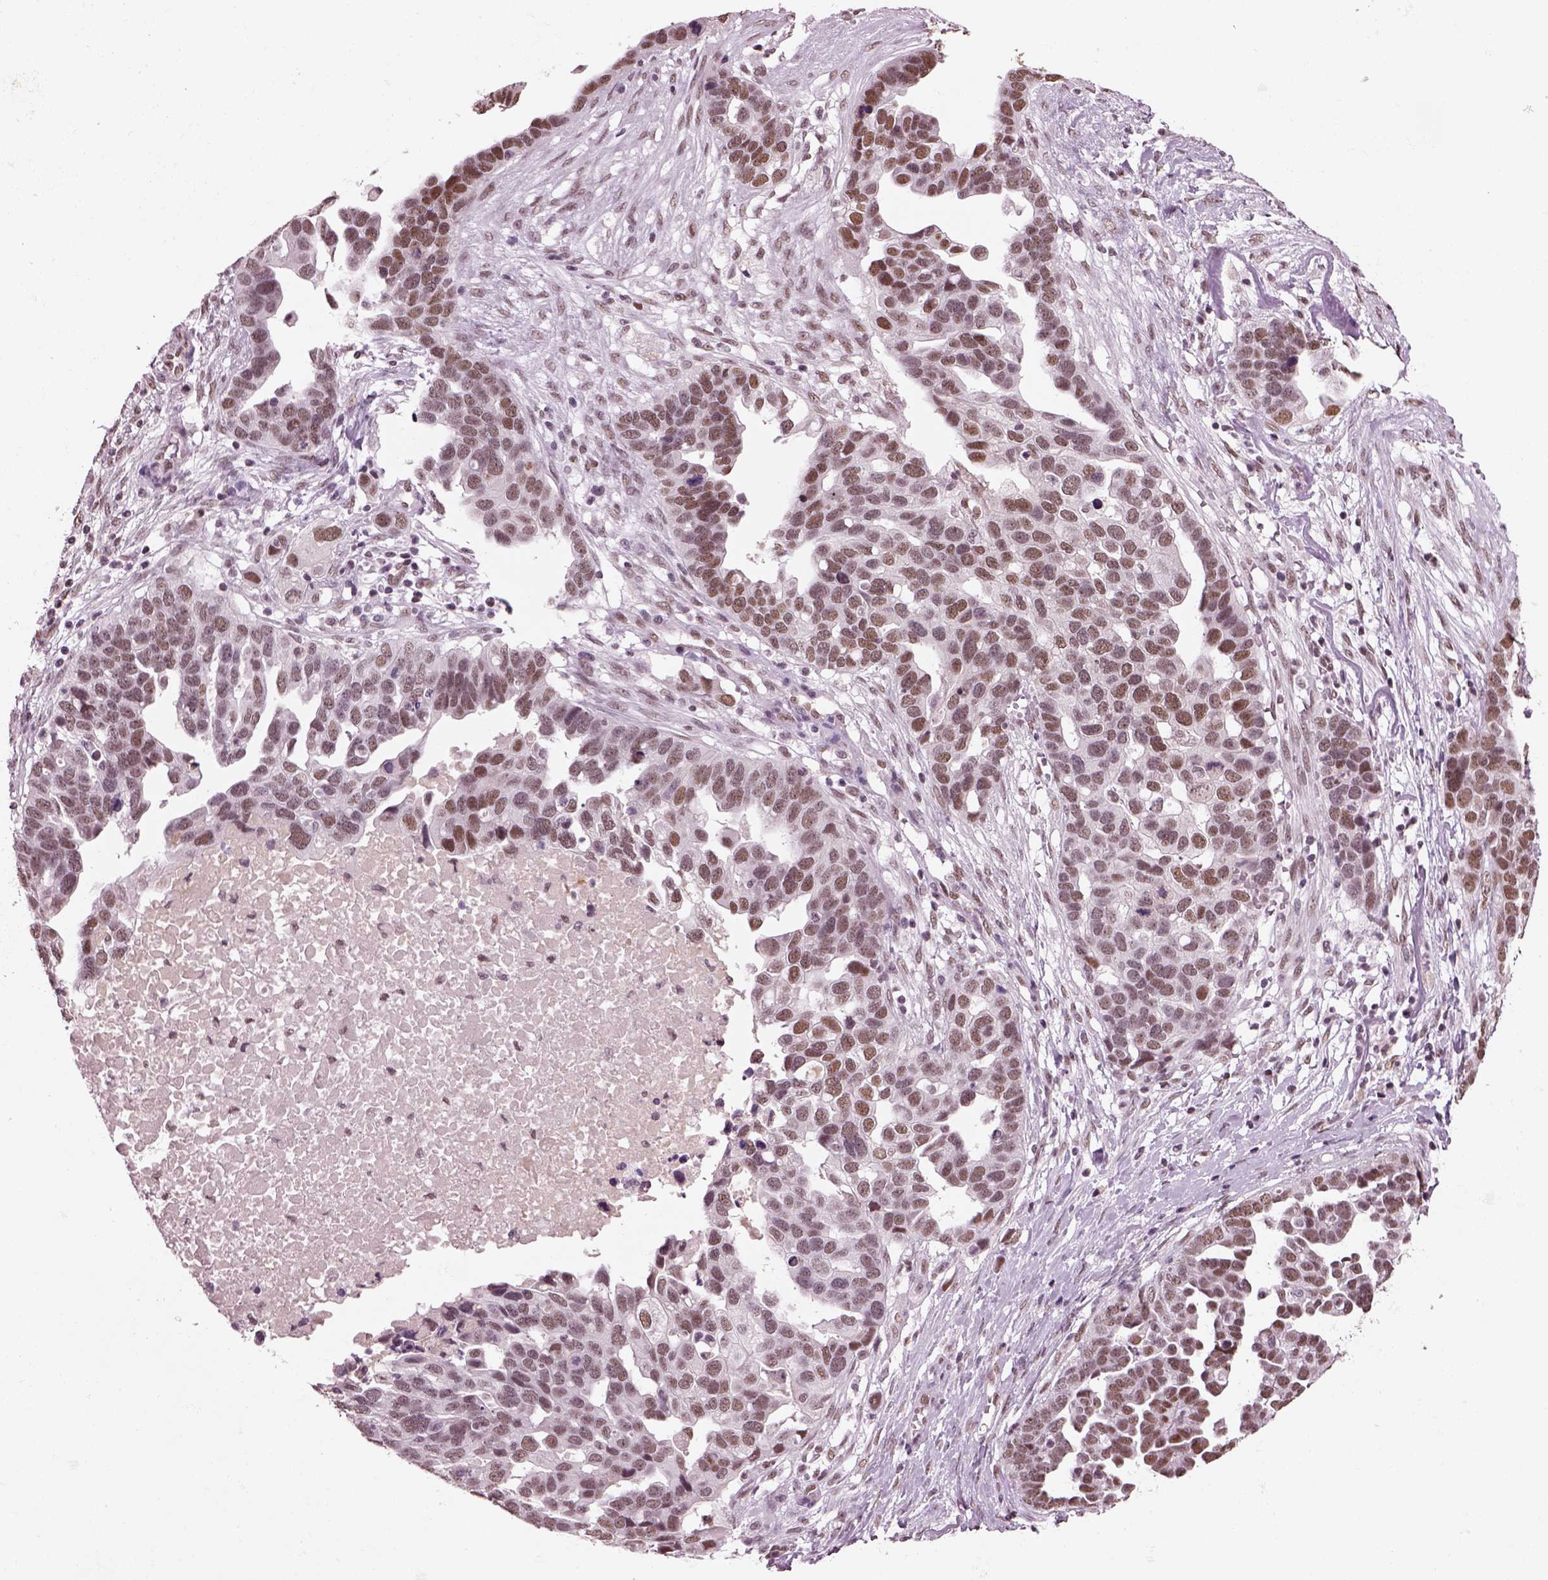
{"staining": {"intensity": "moderate", "quantity": "25%-75%", "location": "nuclear"}, "tissue": "ovarian cancer", "cell_type": "Tumor cells", "image_type": "cancer", "snomed": [{"axis": "morphology", "description": "Cystadenocarcinoma, serous, NOS"}, {"axis": "topography", "description": "Ovary"}], "caption": "This image shows ovarian serous cystadenocarcinoma stained with IHC to label a protein in brown. The nuclear of tumor cells show moderate positivity for the protein. Nuclei are counter-stained blue.", "gene": "SEPHS1", "patient": {"sex": "female", "age": 54}}